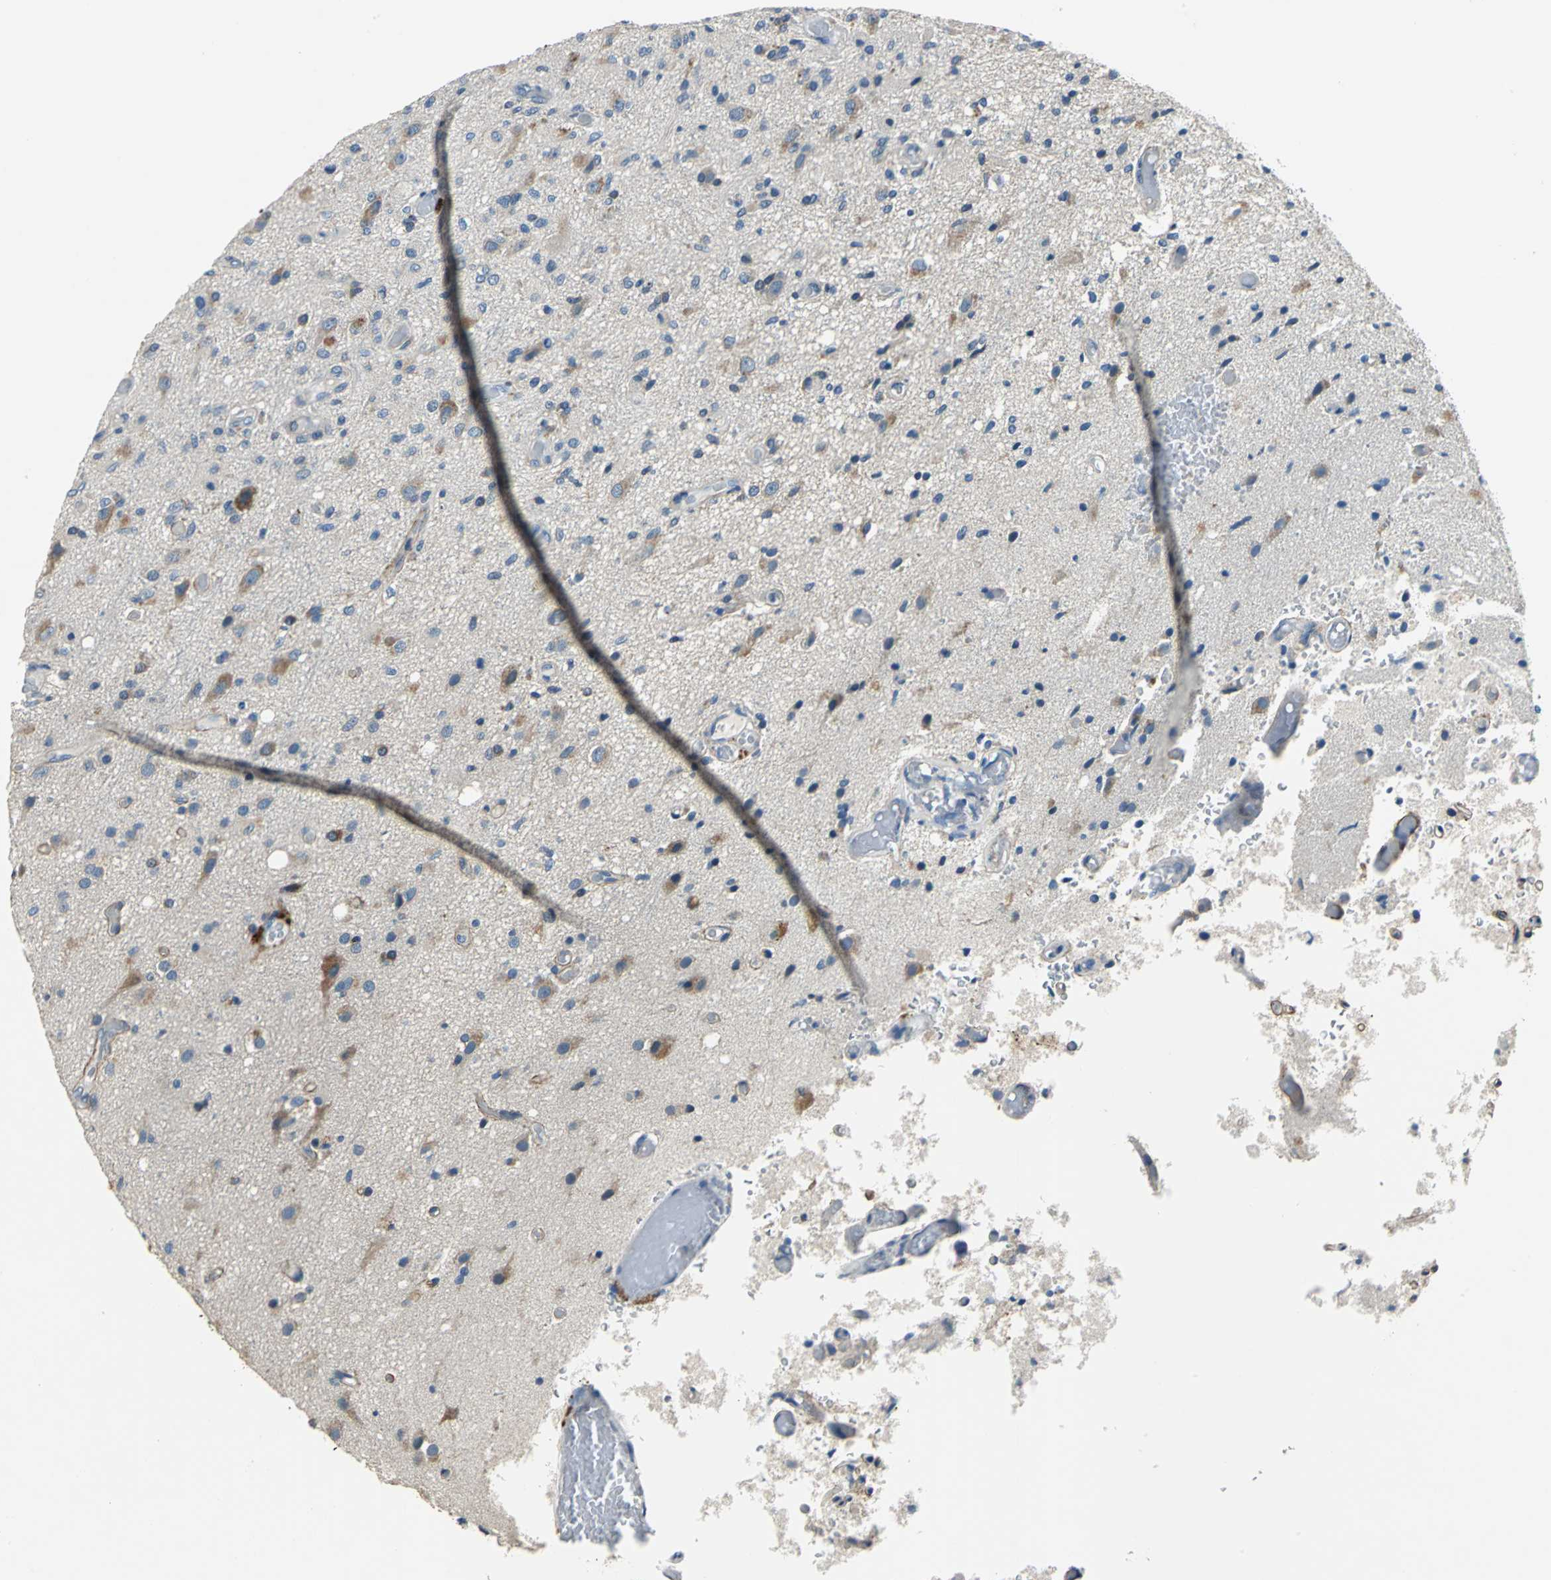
{"staining": {"intensity": "negative", "quantity": "none", "location": "none"}, "tissue": "glioma", "cell_type": "Tumor cells", "image_type": "cancer", "snomed": [{"axis": "morphology", "description": "Normal tissue, NOS"}, {"axis": "morphology", "description": "Glioma, malignant, High grade"}, {"axis": "topography", "description": "Cerebral cortex"}], "caption": "DAB (3,3'-diaminobenzidine) immunohistochemical staining of glioma shows no significant expression in tumor cells. (Stains: DAB (3,3'-diaminobenzidine) immunohistochemistry with hematoxylin counter stain, Microscopy: brightfield microscopy at high magnification).", "gene": "RASD2", "patient": {"sex": "male", "age": 77}}